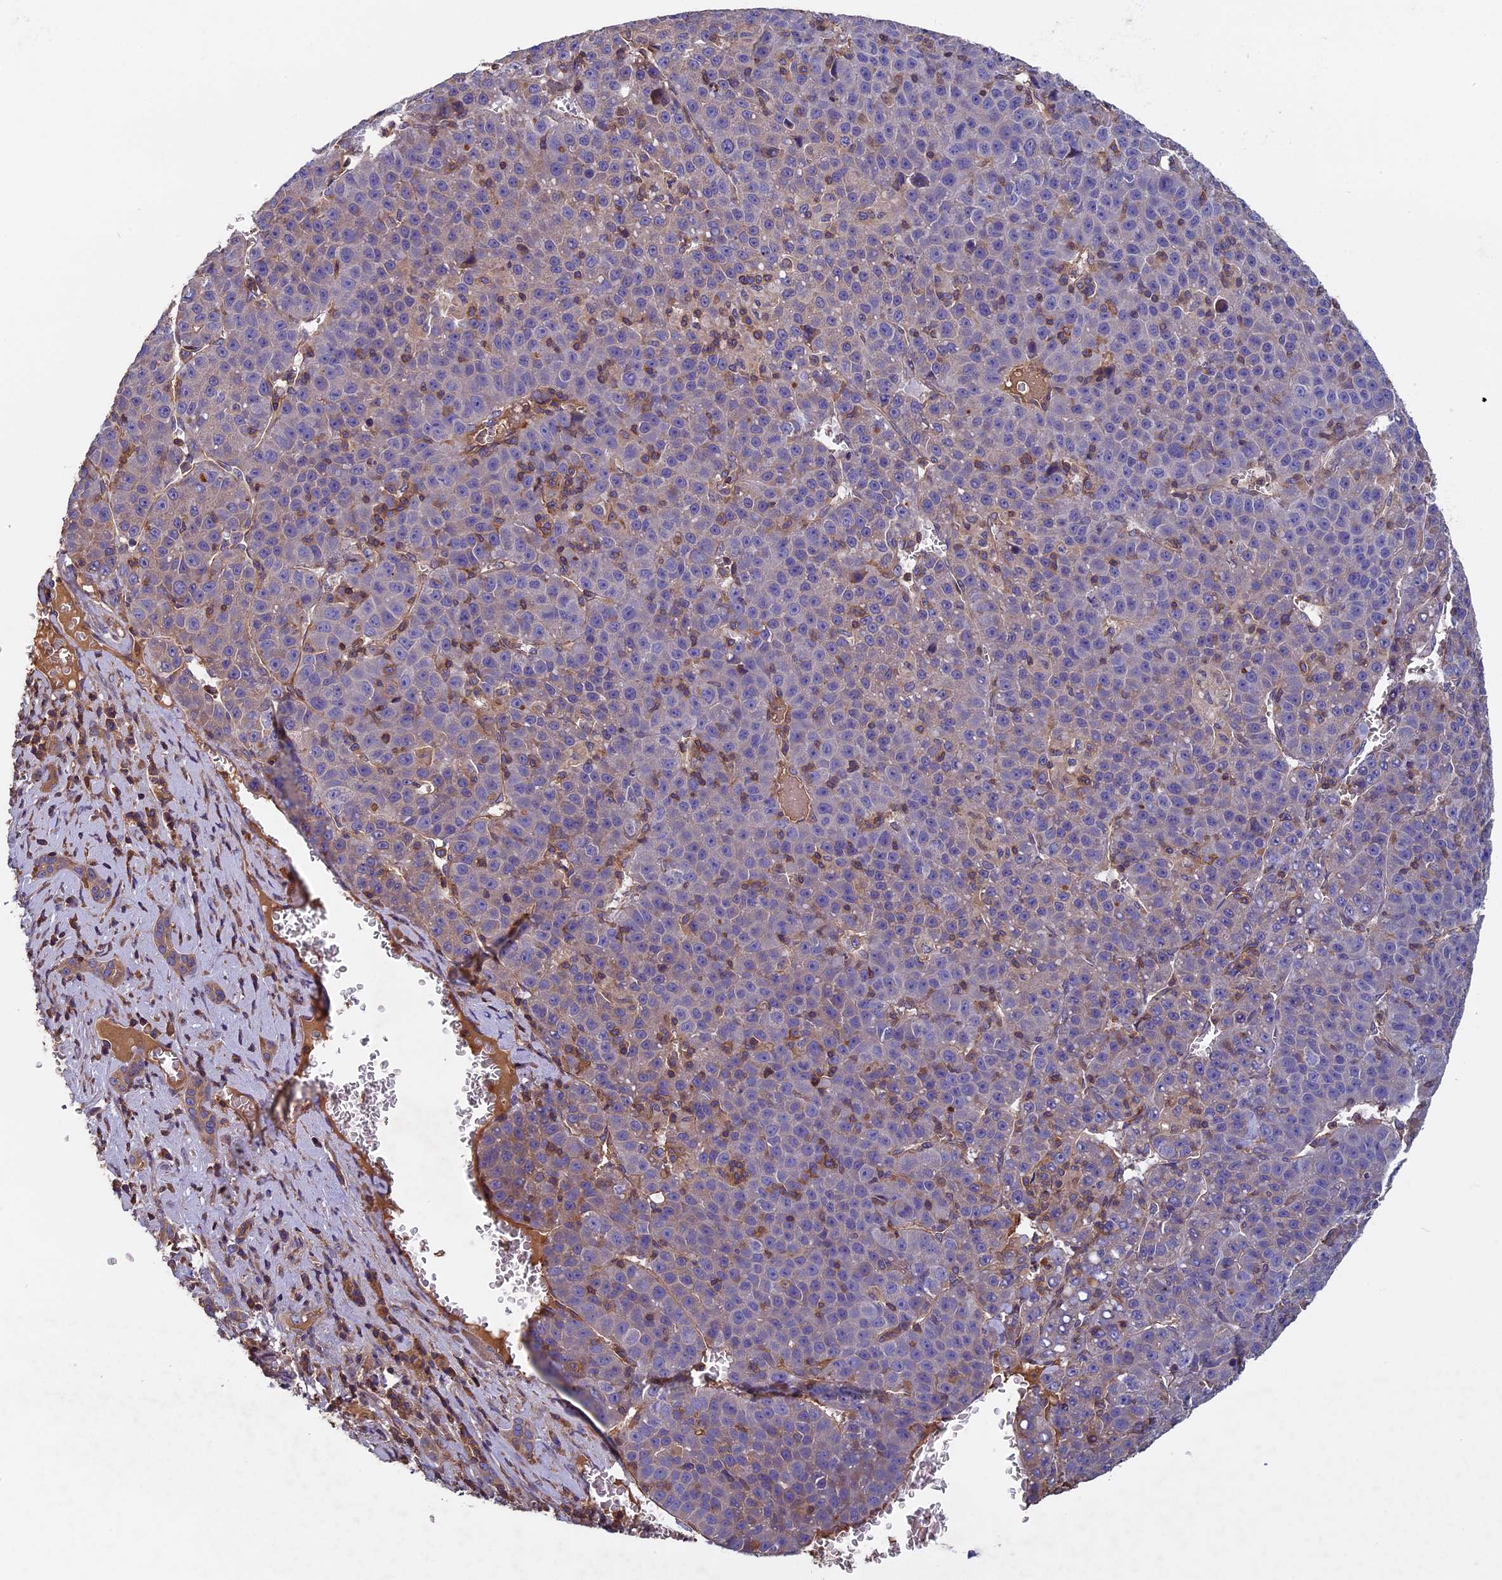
{"staining": {"intensity": "weak", "quantity": "<25%", "location": "cytoplasmic/membranous"}, "tissue": "liver cancer", "cell_type": "Tumor cells", "image_type": "cancer", "snomed": [{"axis": "morphology", "description": "Carcinoma, Hepatocellular, NOS"}, {"axis": "topography", "description": "Liver"}], "caption": "A histopathology image of liver cancer (hepatocellular carcinoma) stained for a protein reveals no brown staining in tumor cells. Nuclei are stained in blue.", "gene": "CCDC153", "patient": {"sex": "female", "age": 53}}